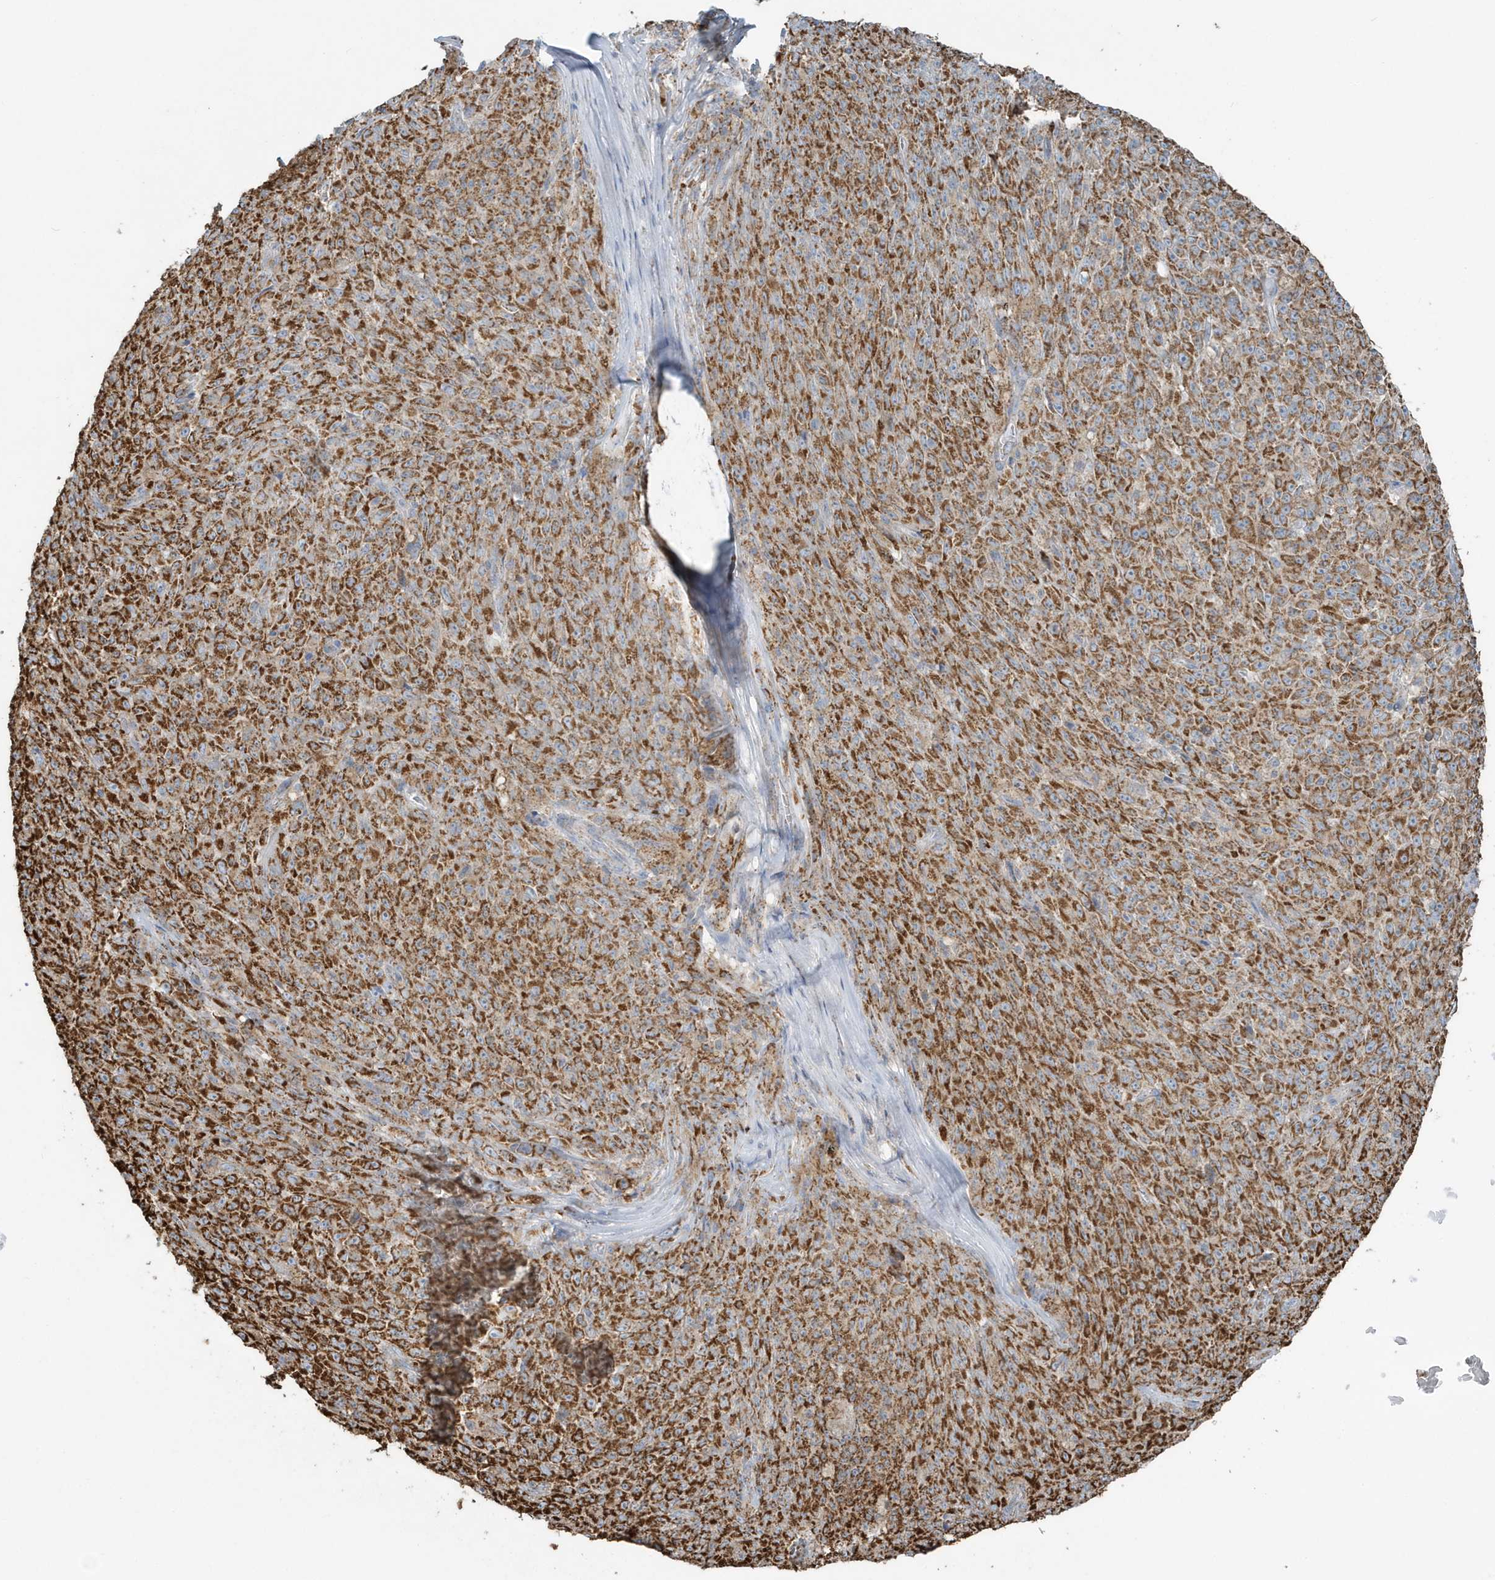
{"staining": {"intensity": "strong", "quantity": ">75%", "location": "cytoplasmic/membranous"}, "tissue": "melanoma", "cell_type": "Tumor cells", "image_type": "cancer", "snomed": [{"axis": "morphology", "description": "Malignant melanoma, NOS"}, {"axis": "topography", "description": "Skin"}], "caption": "This histopathology image exhibits IHC staining of melanoma, with high strong cytoplasmic/membranous staining in about >75% of tumor cells.", "gene": "RAB11FIP3", "patient": {"sex": "female", "age": 82}}